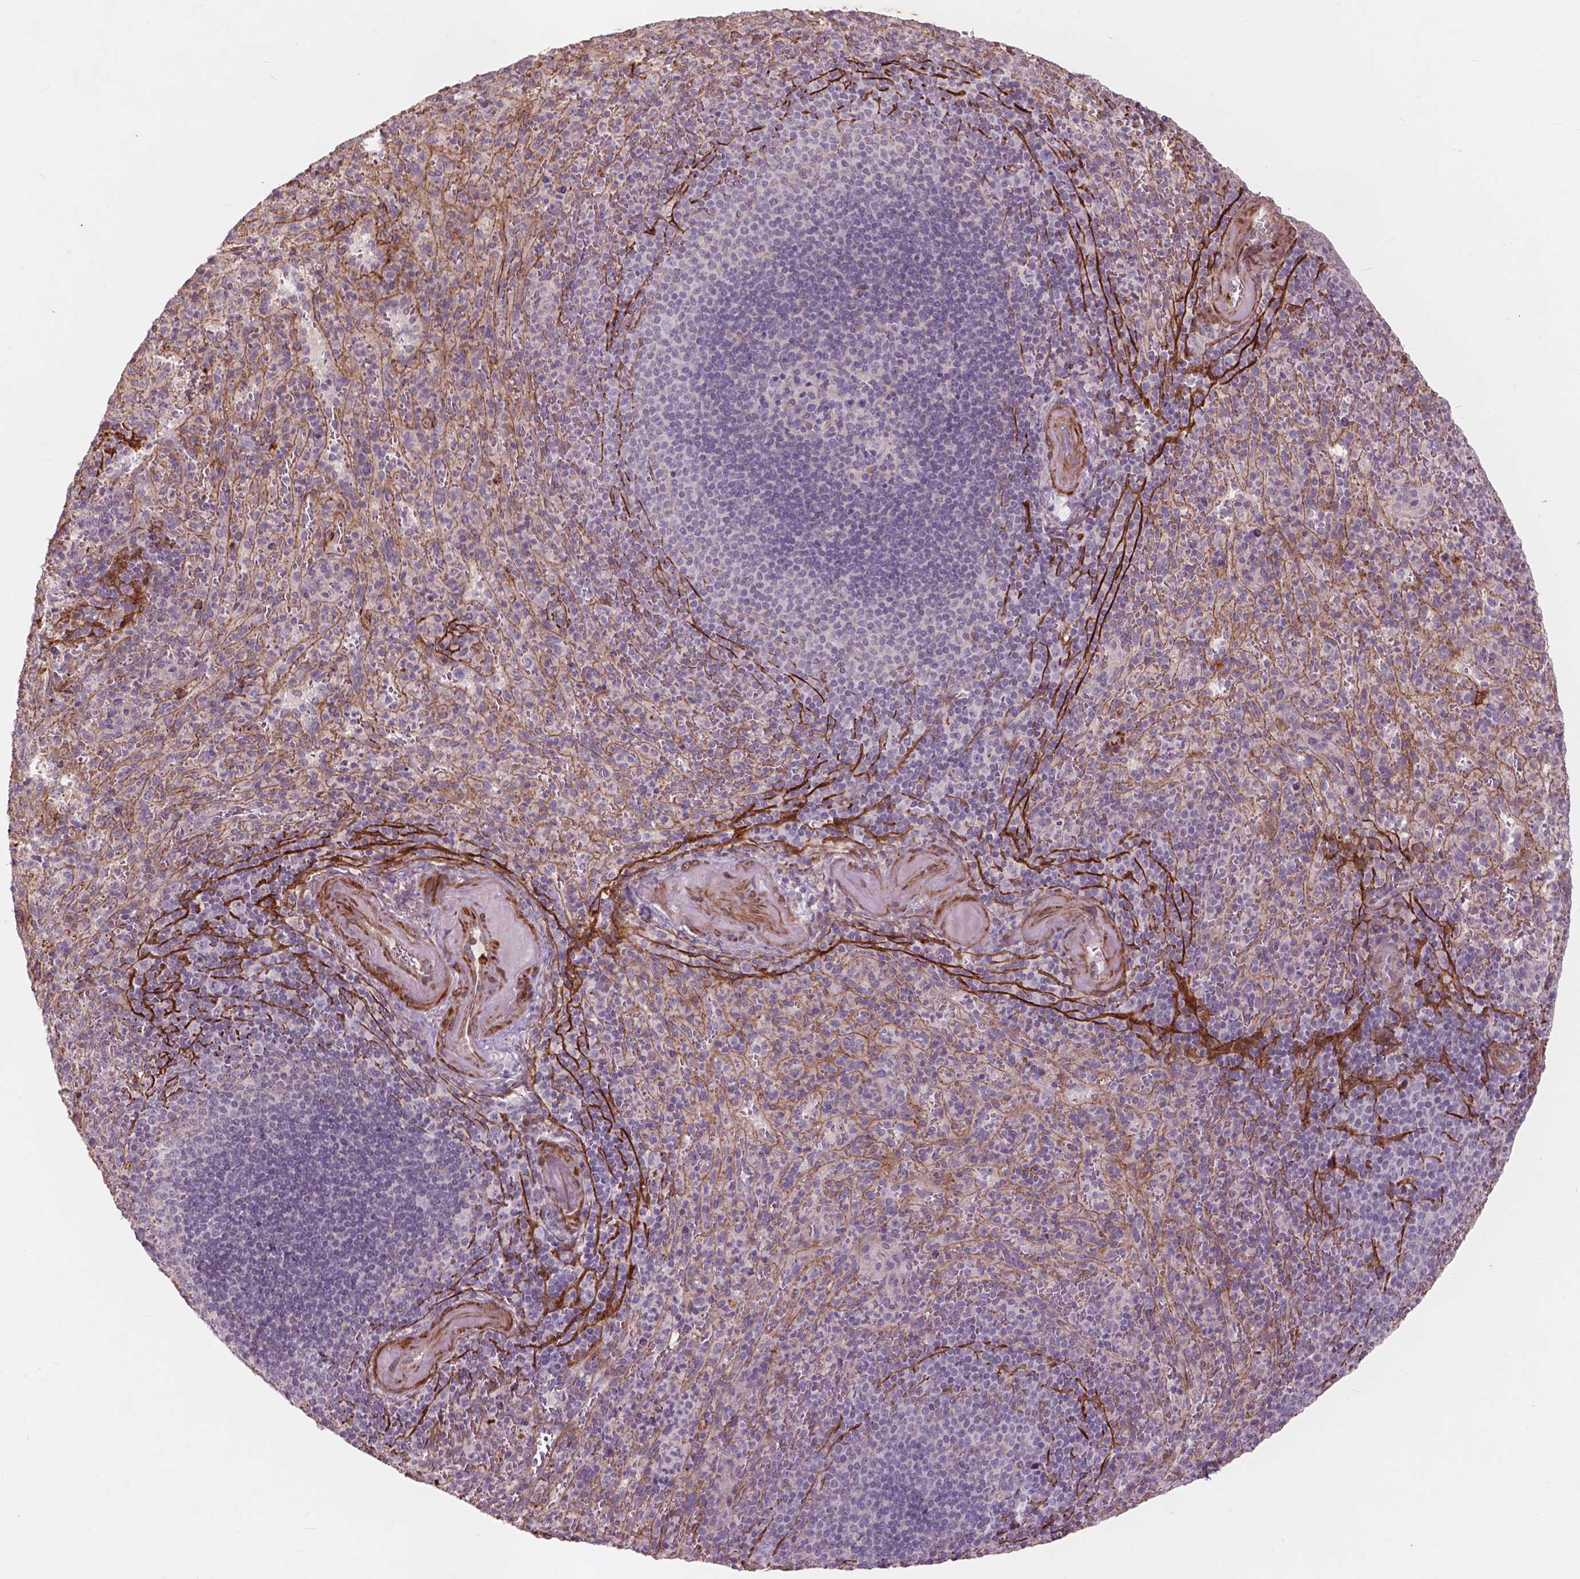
{"staining": {"intensity": "negative", "quantity": "none", "location": "none"}, "tissue": "spleen", "cell_type": "Cells in red pulp", "image_type": "normal", "snomed": [{"axis": "morphology", "description": "Normal tissue, NOS"}, {"axis": "topography", "description": "Spleen"}], "caption": "Immunohistochemistry of normal human spleen demonstrates no expression in cells in red pulp.", "gene": "RFPL4B", "patient": {"sex": "male", "age": 57}}